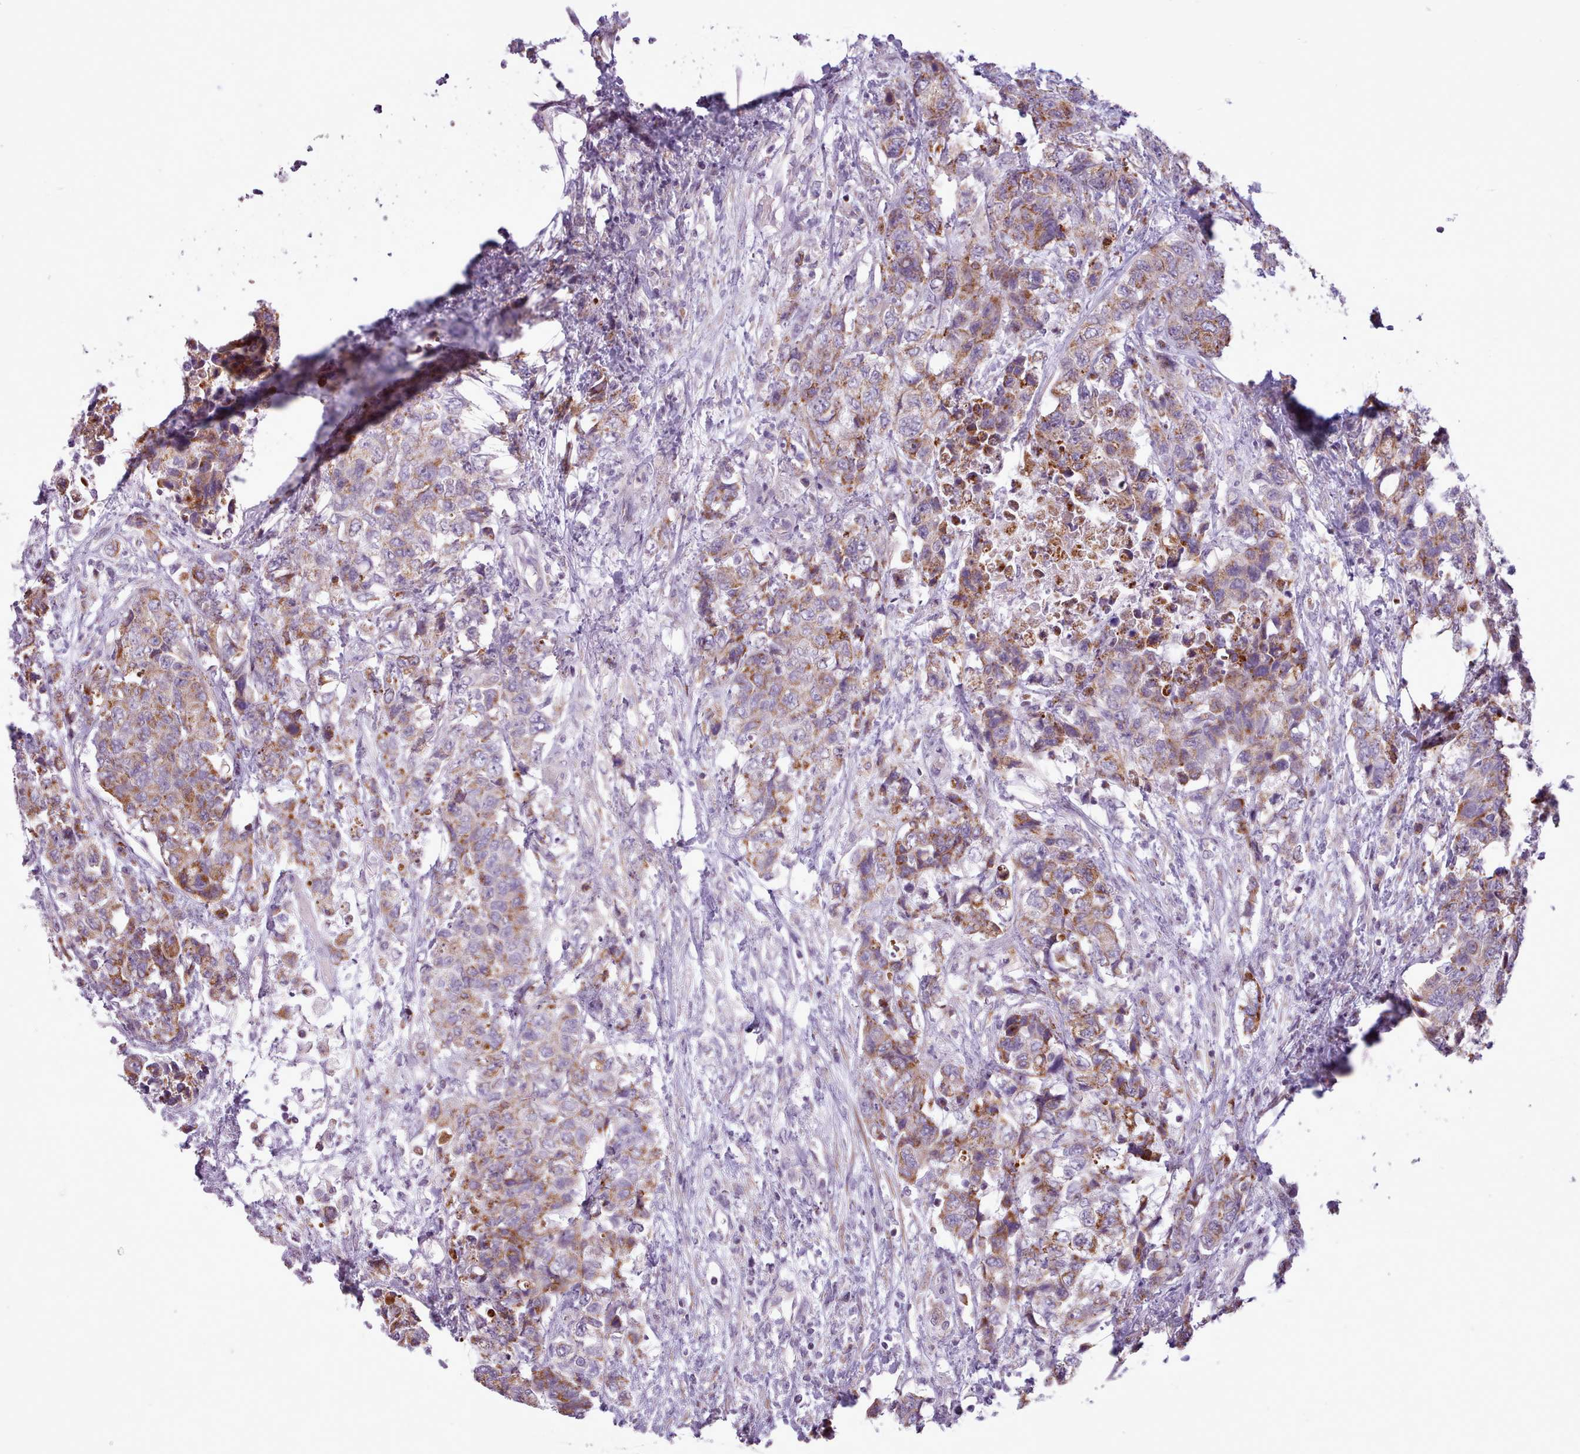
{"staining": {"intensity": "moderate", "quantity": "25%-75%", "location": "cytoplasmic/membranous"}, "tissue": "urothelial cancer", "cell_type": "Tumor cells", "image_type": "cancer", "snomed": [{"axis": "morphology", "description": "Urothelial carcinoma, High grade"}, {"axis": "topography", "description": "Urinary bladder"}], "caption": "A brown stain labels moderate cytoplasmic/membranous staining of a protein in high-grade urothelial carcinoma tumor cells.", "gene": "AVL9", "patient": {"sex": "female", "age": 78}}